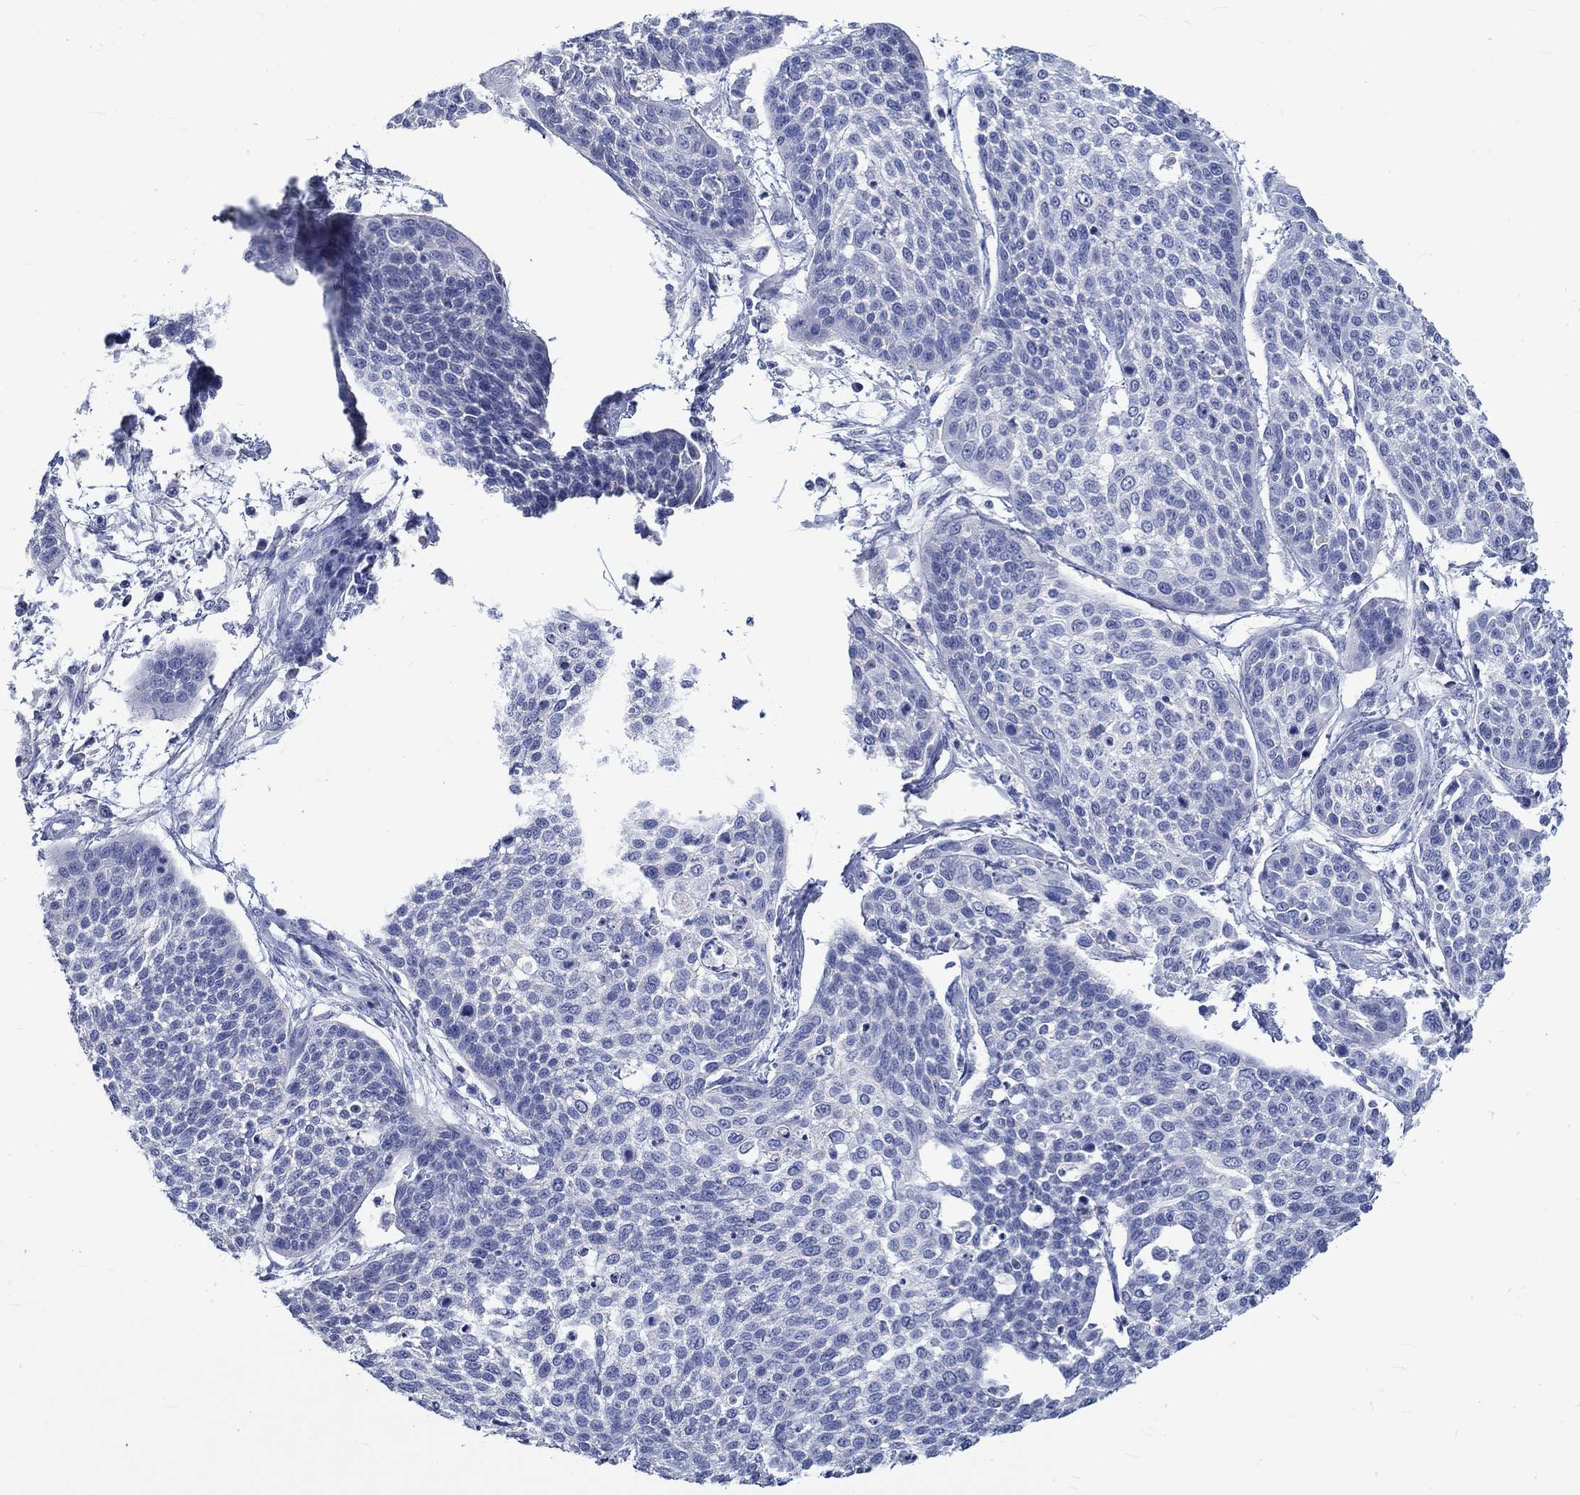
{"staining": {"intensity": "negative", "quantity": "none", "location": "none"}, "tissue": "cervical cancer", "cell_type": "Tumor cells", "image_type": "cancer", "snomed": [{"axis": "morphology", "description": "Squamous cell carcinoma, NOS"}, {"axis": "topography", "description": "Cervix"}], "caption": "IHC image of cervical cancer (squamous cell carcinoma) stained for a protein (brown), which exhibits no positivity in tumor cells. Nuclei are stained in blue.", "gene": "KCNA1", "patient": {"sex": "female", "age": 34}}